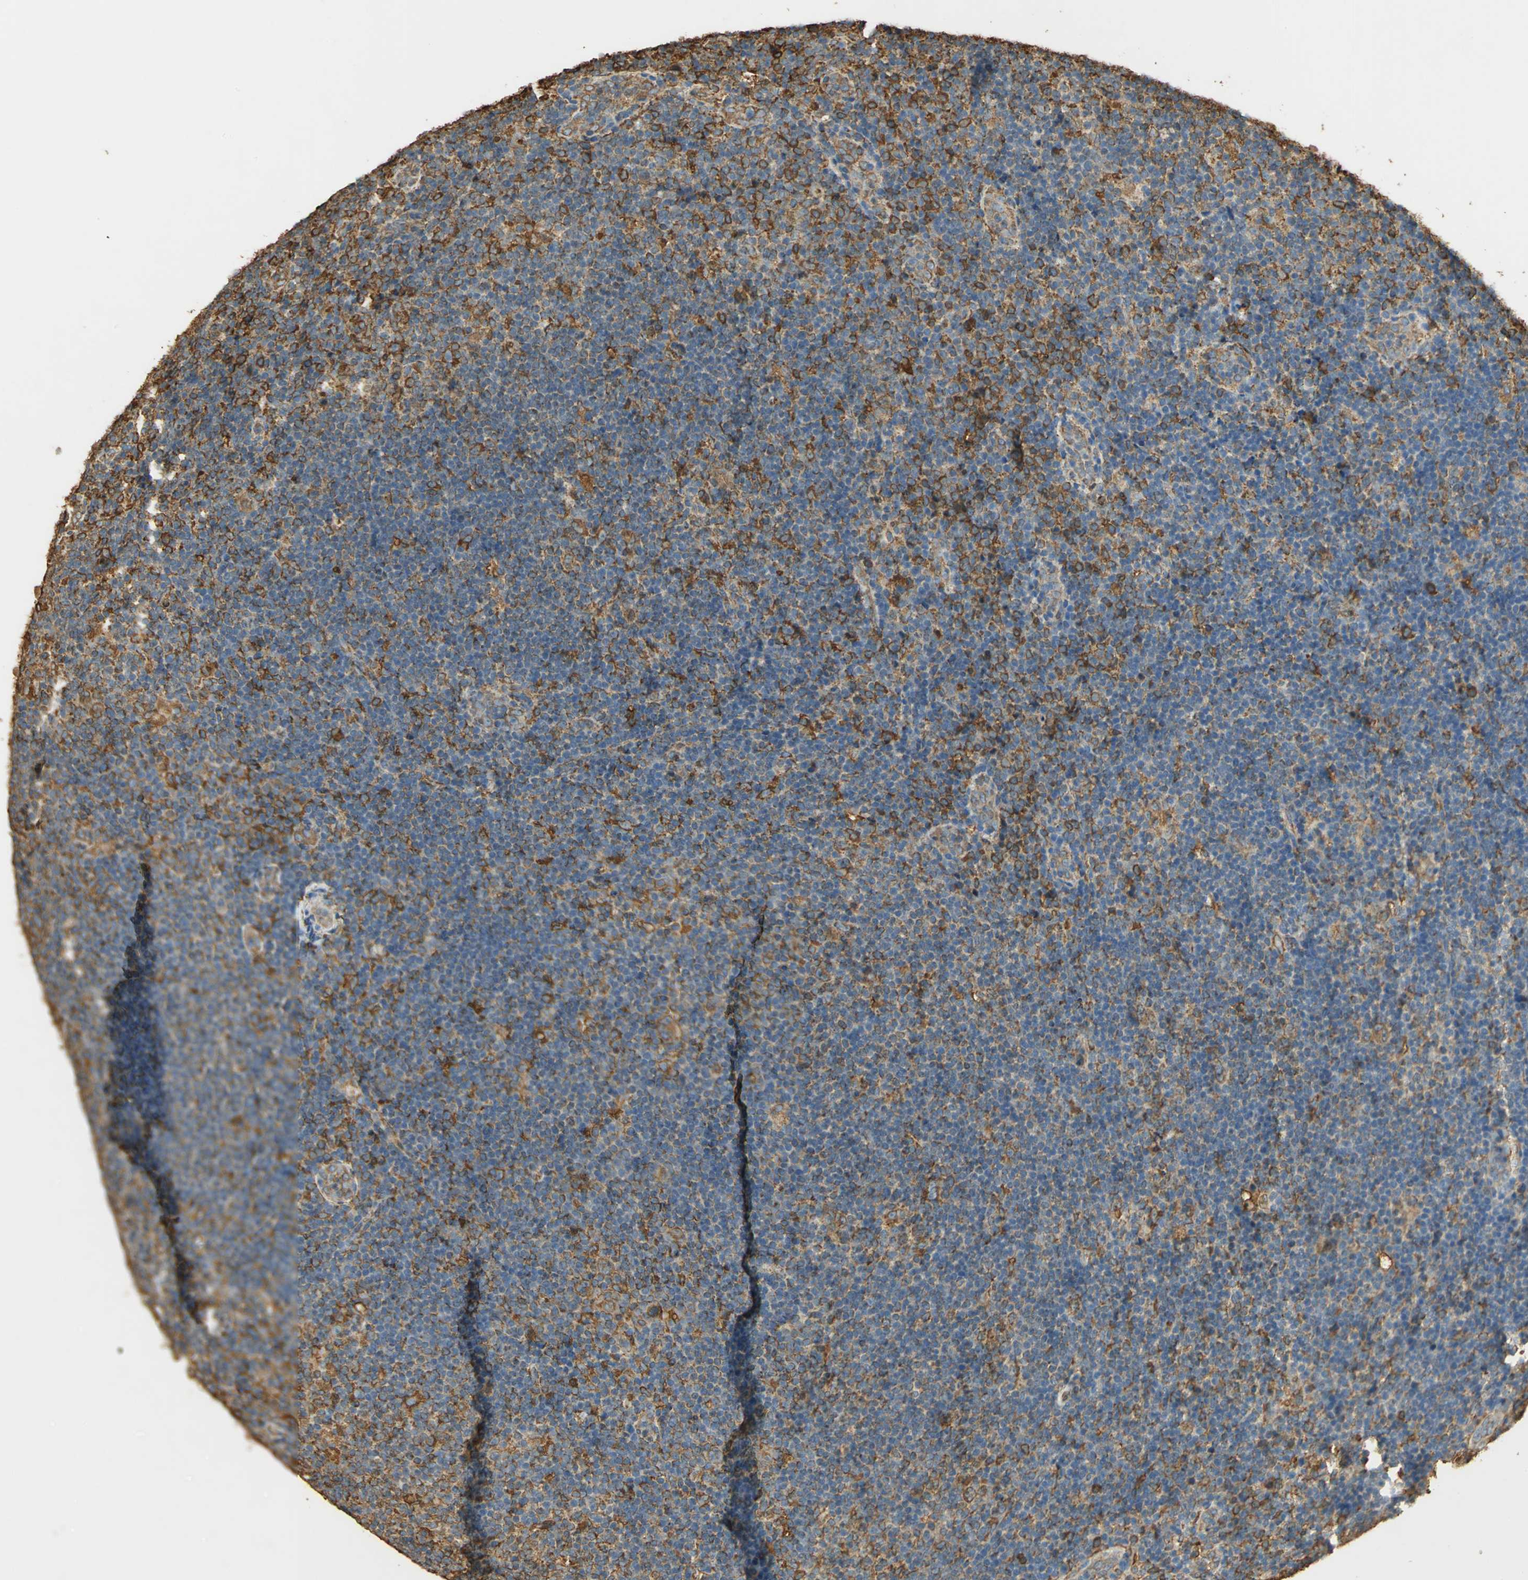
{"staining": {"intensity": "moderate", "quantity": "25%-75%", "location": "cytoplasmic/membranous"}, "tissue": "lymphoma", "cell_type": "Tumor cells", "image_type": "cancer", "snomed": [{"axis": "morphology", "description": "Hodgkin's disease, NOS"}, {"axis": "topography", "description": "Lymph node"}], "caption": "Protein positivity by immunohistochemistry demonstrates moderate cytoplasmic/membranous expression in about 25%-75% of tumor cells in Hodgkin's disease.", "gene": "HSP90B1", "patient": {"sex": "female", "age": 57}}